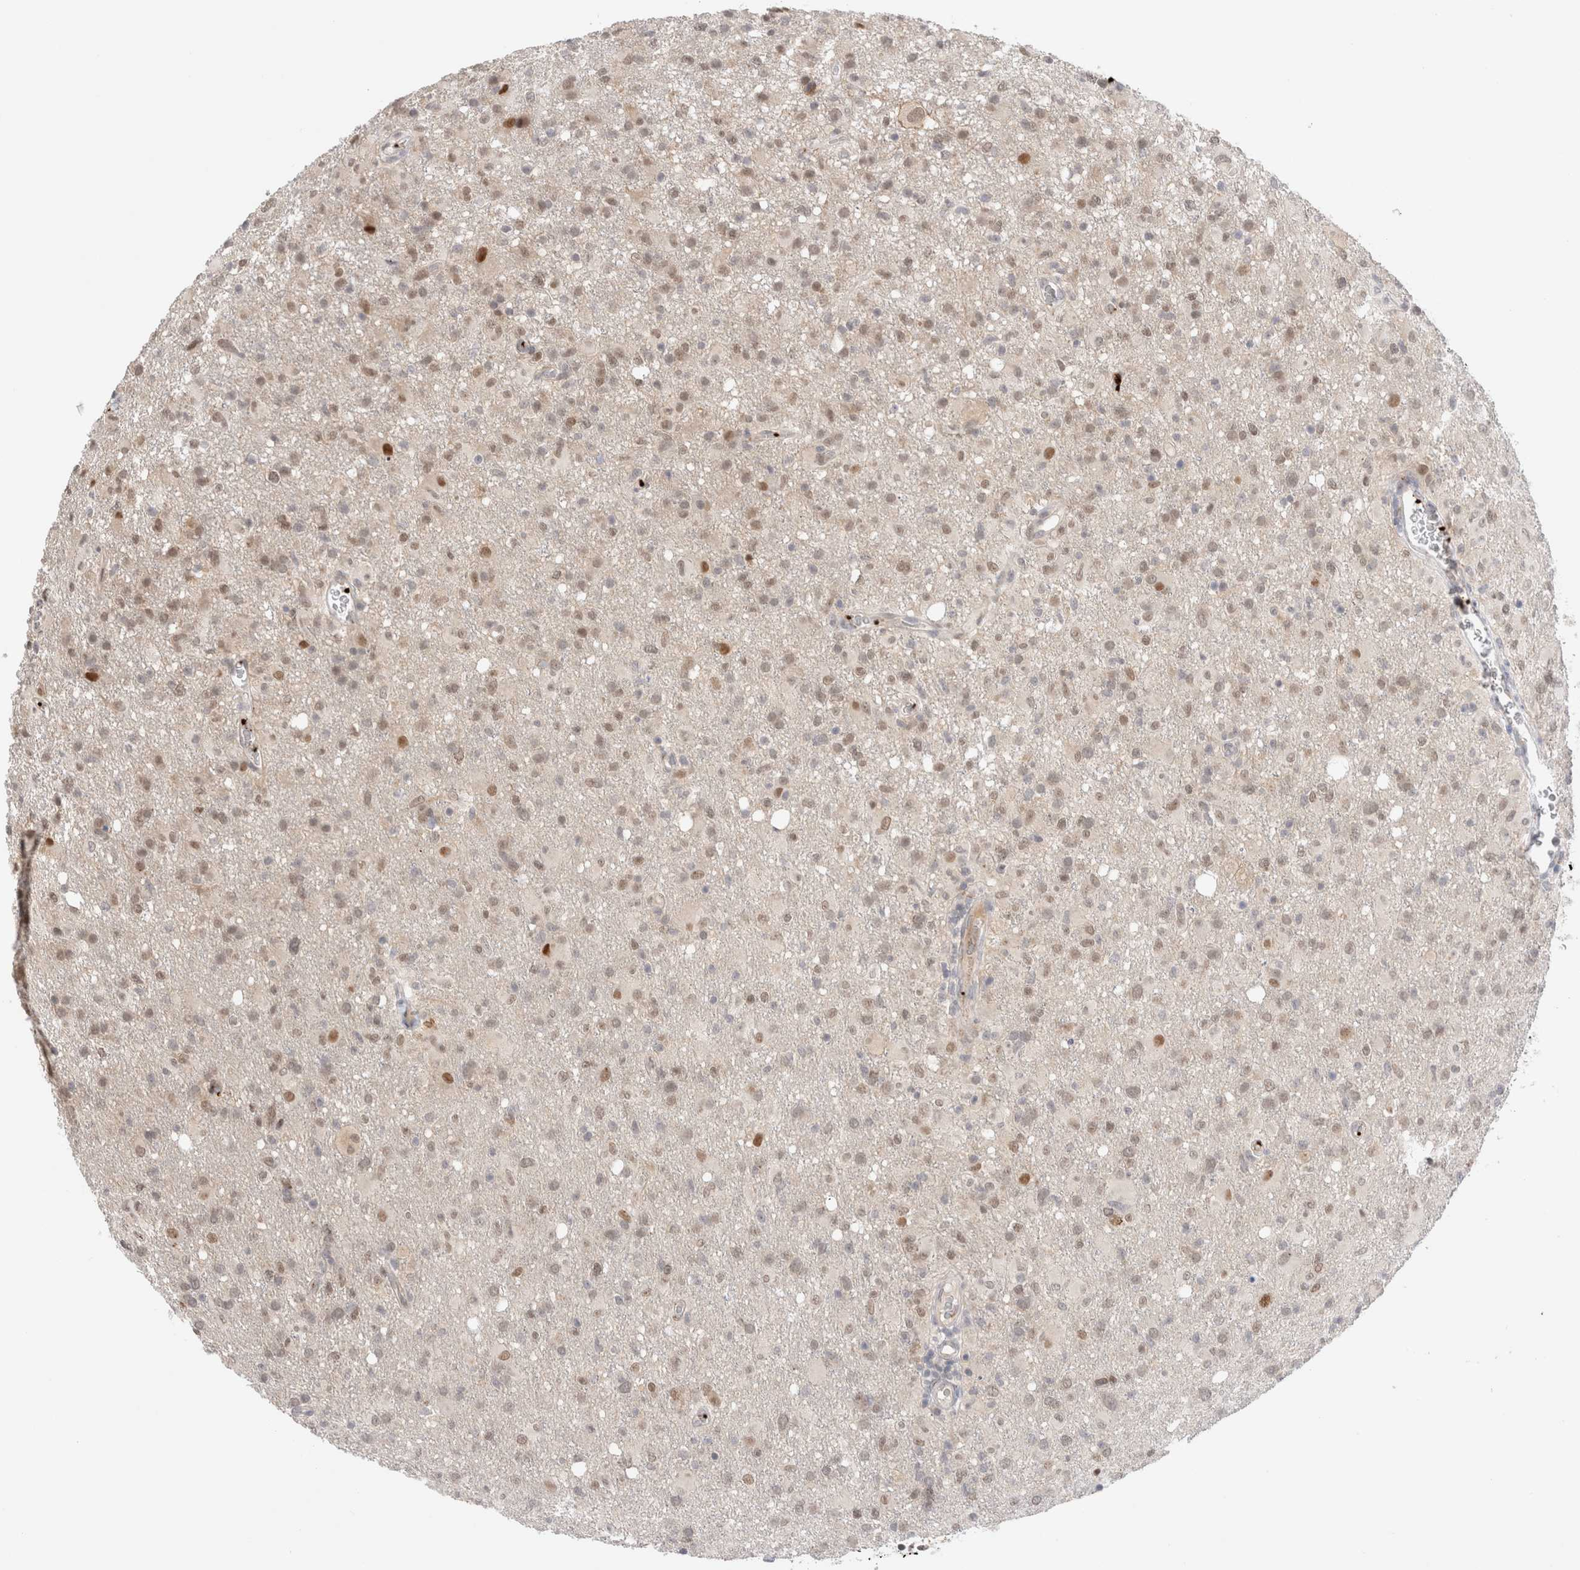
{"staining": {"intensity": "weak", "quantity": ">75%", "location": "nuclear"}, "tissue": "glioma", "cell_type": "Tumor cells", "image_type": "cancer", "snomed": [{"axis": "morphology", "description": "Glioma, malignant, High grade"}, {"axis": "topography", "description": "Brain"}], "caption": "Immunohistochemistry (IHC) image of glioma stained for a protein (brown), which displays low levels of weak nuclear expression in approximately >75% of tumor cells.", "gene": "VPS28", "patient": {"sex": "female", "age": 57}}